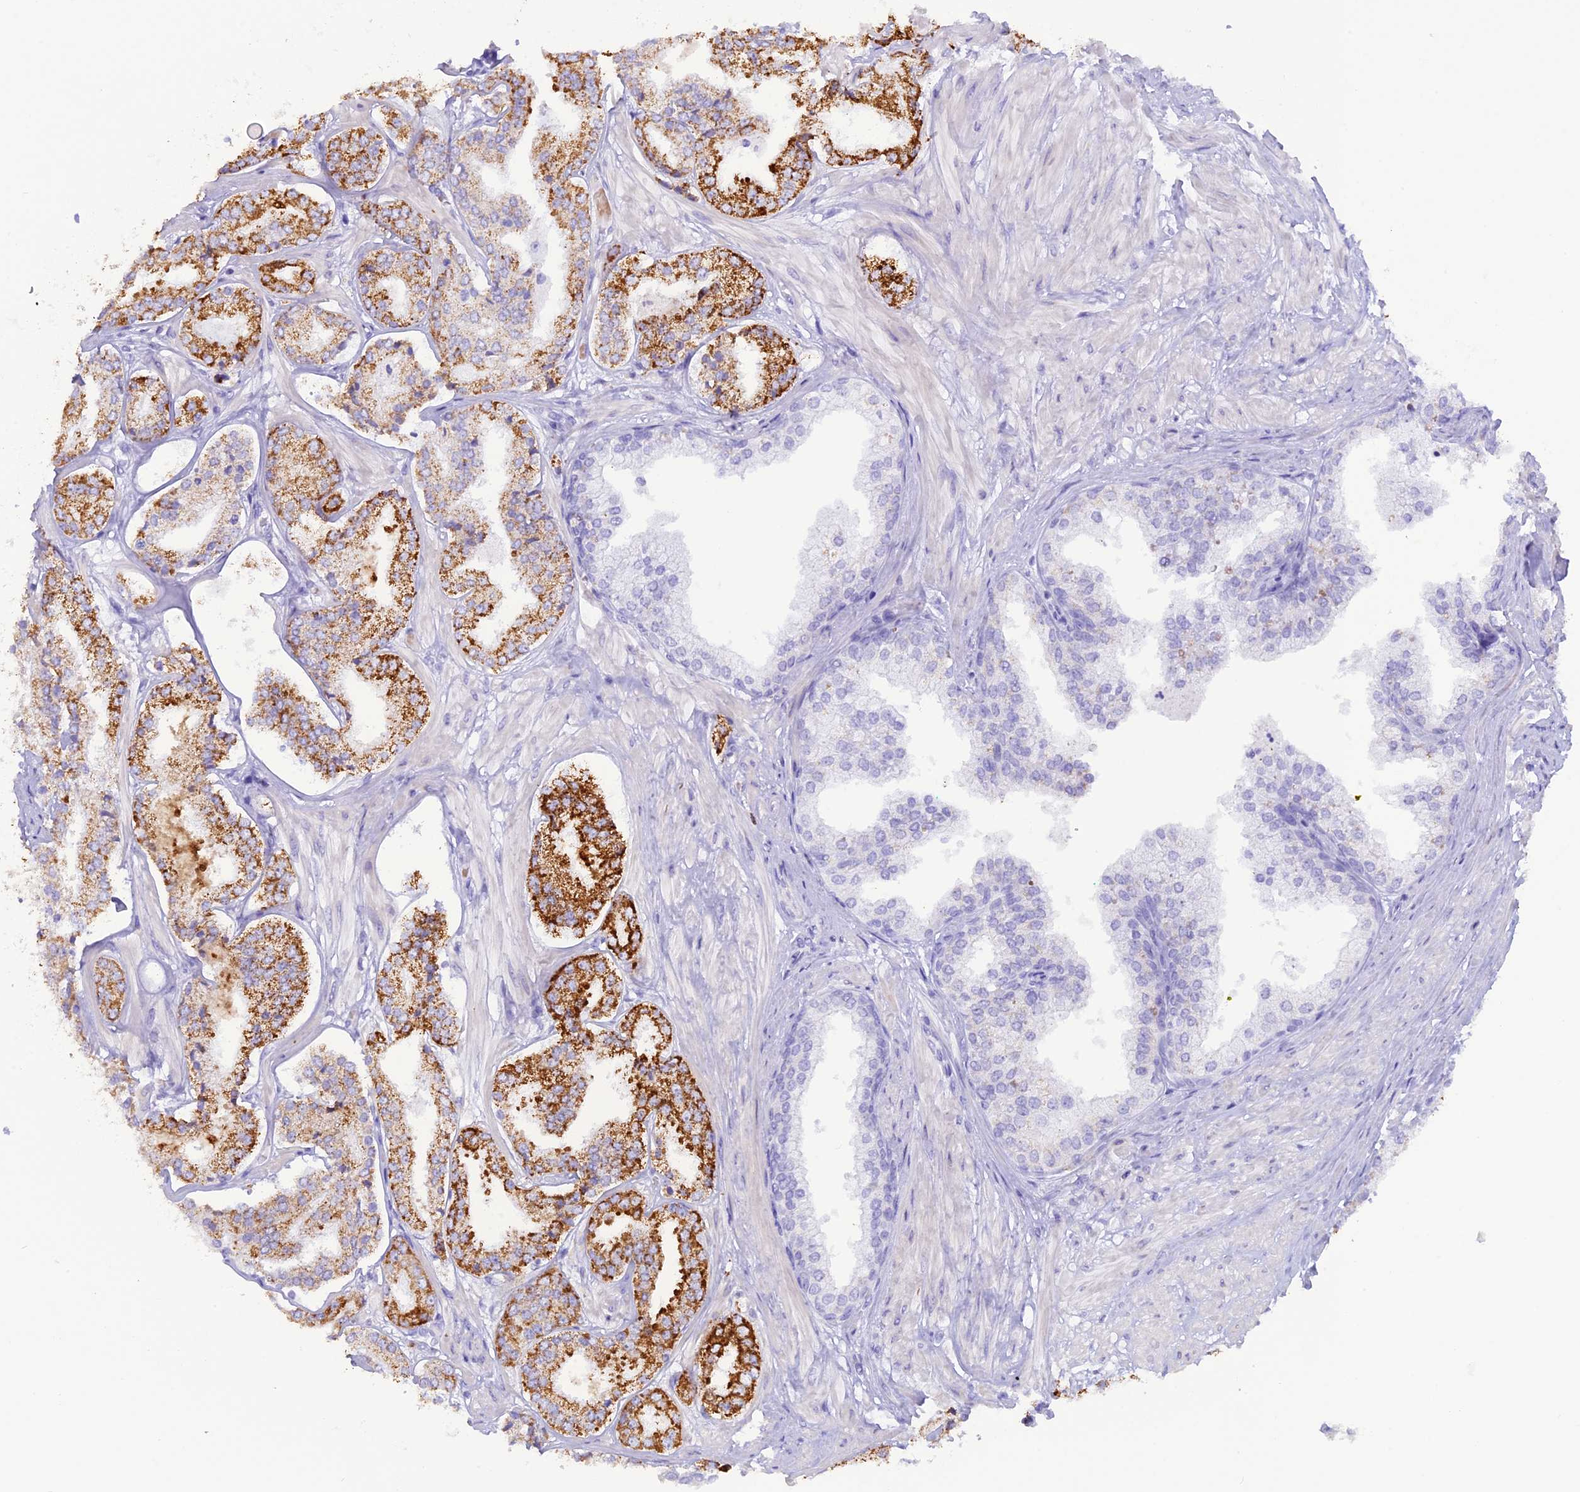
{"staining": {"intensity": "strong", "quantity": "25%-75%", "location": "cytoplasmic/membranous"}, "tissue": "prostate cancer", "cell_type": "Tumor cells", "image_type": "cancer", "snomed": [{"axis": "morphology", "description": "Adenocarcinoma, High grade"}, {"axis": "topography", "description": "Prostate"}], "caption": "Prostate cancer (high-grade adenocarcinoma) stained with a brown dye exhibits strong cytoplasmic/membranous positive staining in approximately 25%-75% of tumor cells.", "gene": "GLYATL1", "patient": {"sex": "male", "age": 63}}